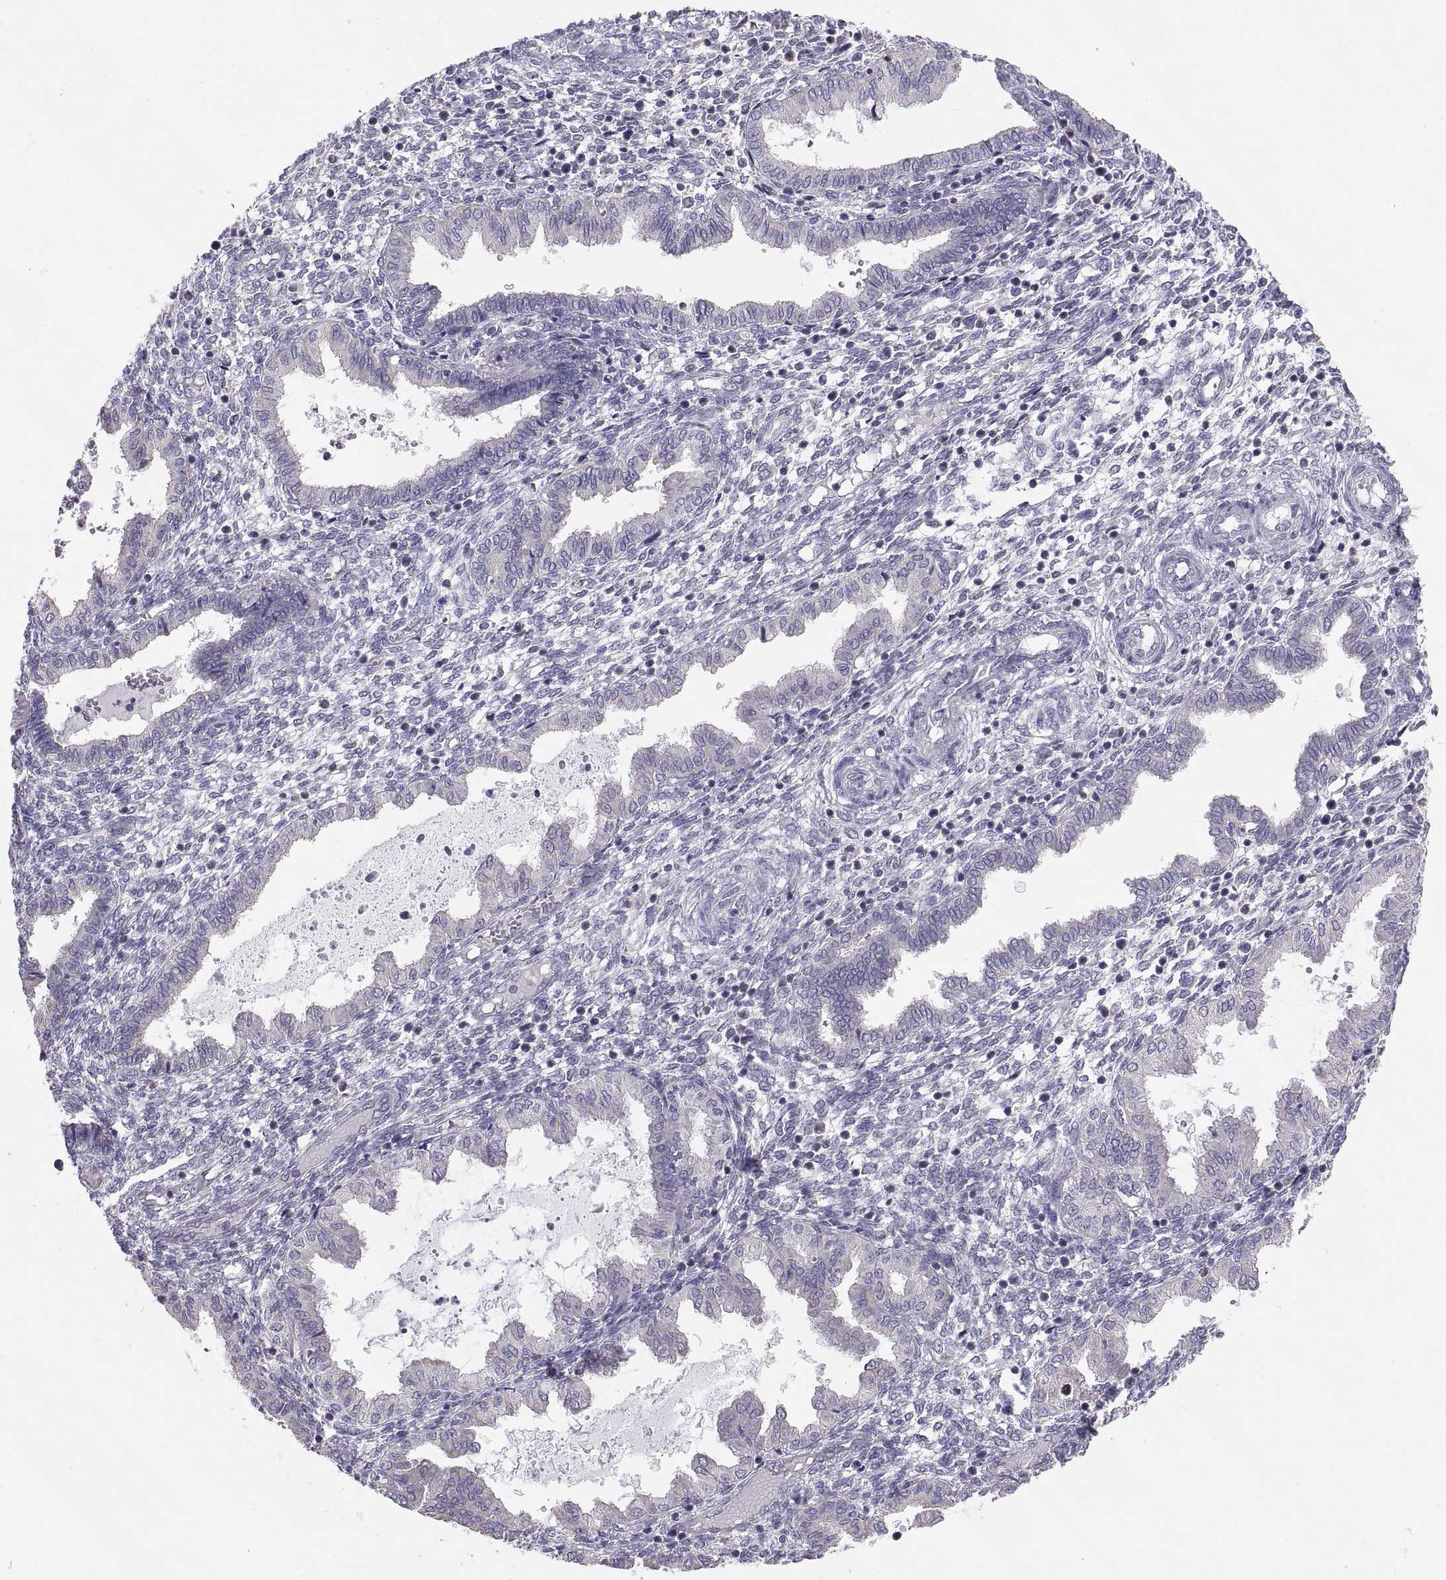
{"staining": {"intensity": "negative", "quantity": "none", "location": "none"}, "tissue": "endometrium", "cell_type": "Cells in endometrial stroma", "image_type": "normal", "snomed": [{"axis": "morphology", "description": "Normal tissue, NOS"}, {"axis": "topography", "description": "Endometrium"}], "caption": "The immunohistochemistry image has no significant staining in cells in endometrial stroma of endometrium. Nuclei are stained in blue.", "gene": "TNNC1", "patient": {"sex": "female", "age": 43}}